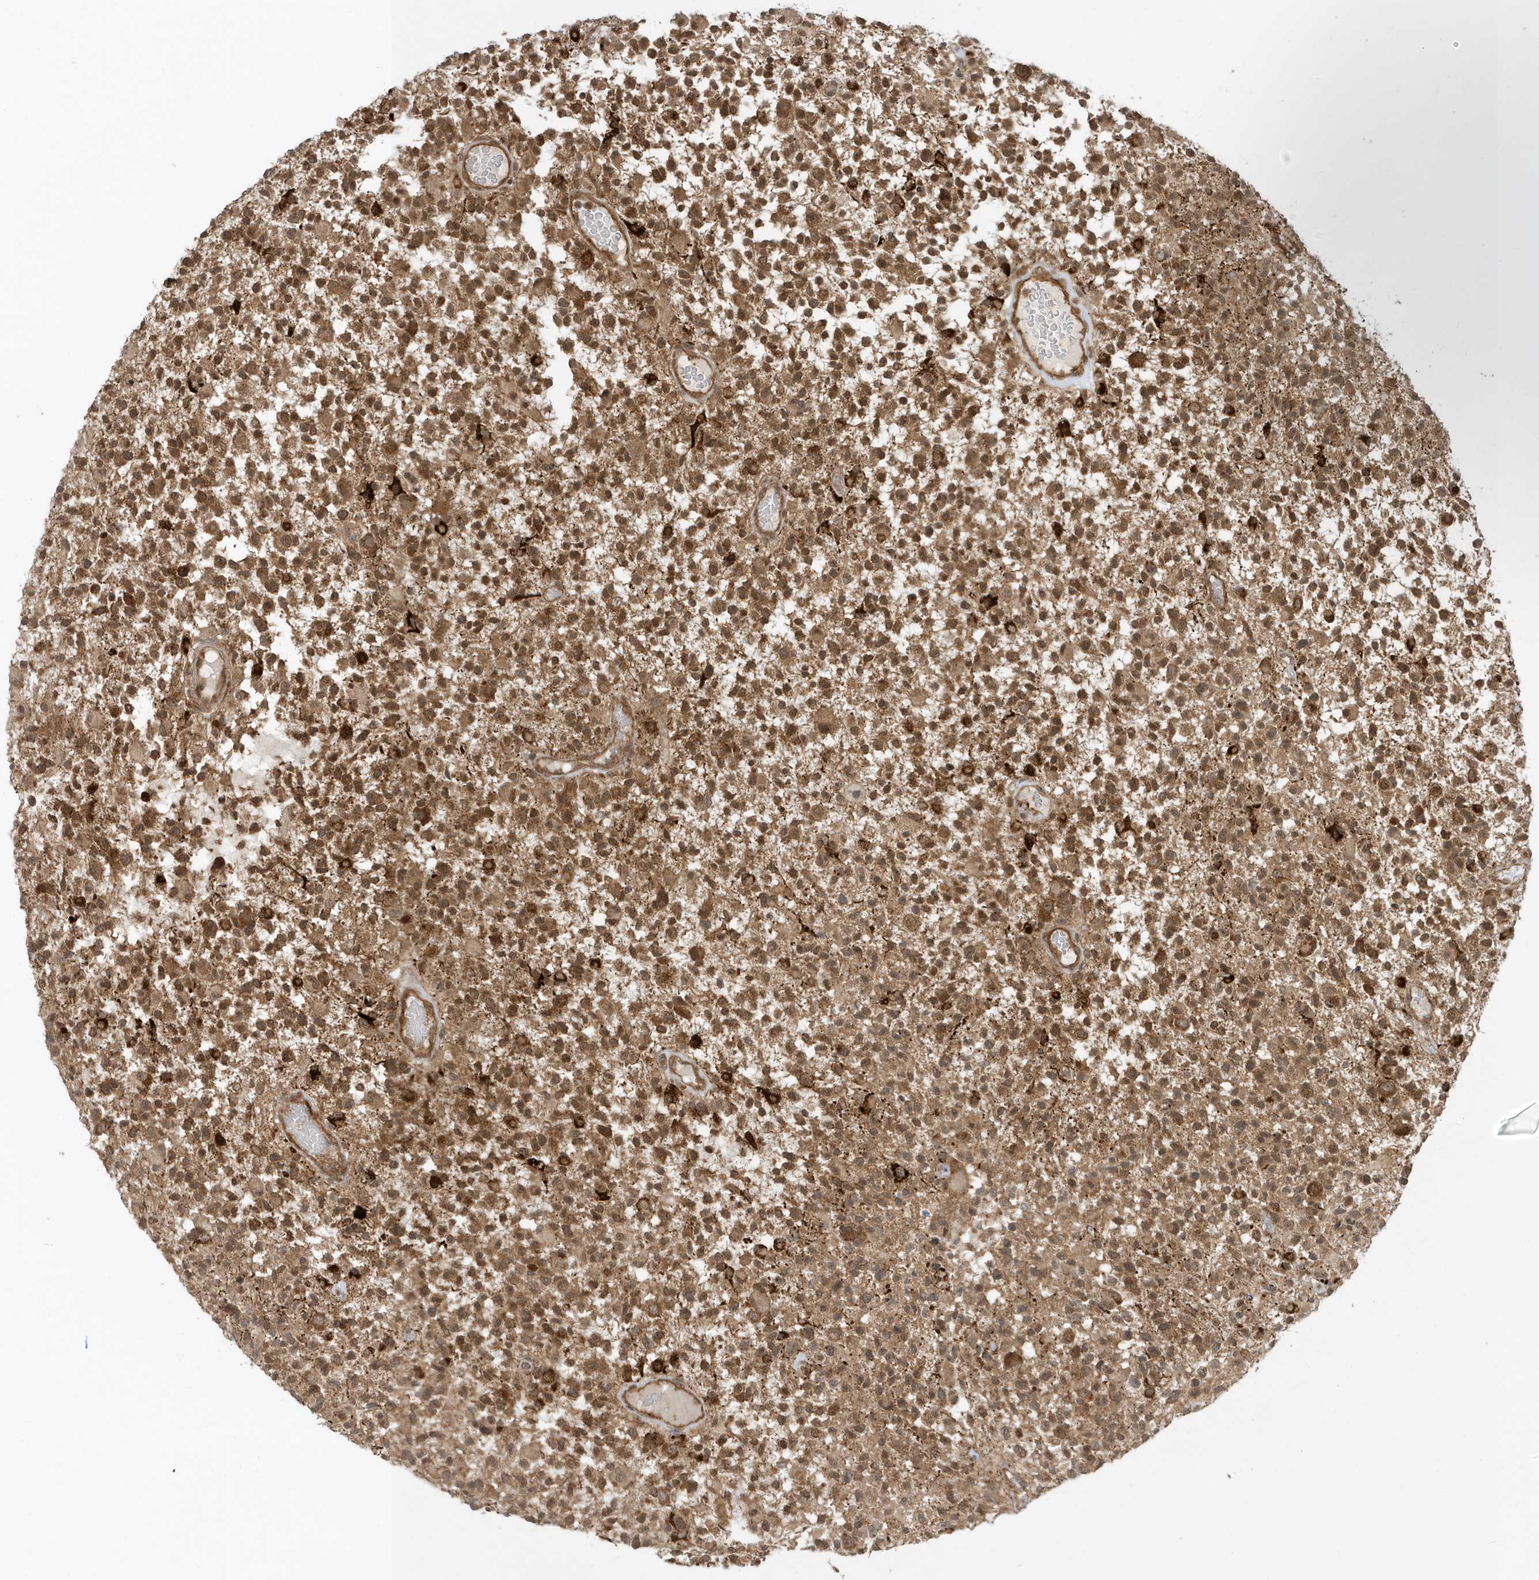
{"staining": {"intensity": "strong", "quantity": ">75%", "location": "cytoplasmic/membranous"}, "tissue": "glioma", "cell_type": "Tumor cells", "image_type": "cancer", "snomed": [{"axis": "morphology", "description": "Glioma, malignant, High grade"}, {"axis": "morphology", "description": "Glioblastoma, NOS"}, {"axis": "topography", "description": "Brain"}], "caption": "Protein expression analysis of glioma demonstrates strong cytoplasmic/membranous positivity in about >75% of tumor cells.", "gene": "DHX36", "patient": {"sex": "male", "age": 60}}